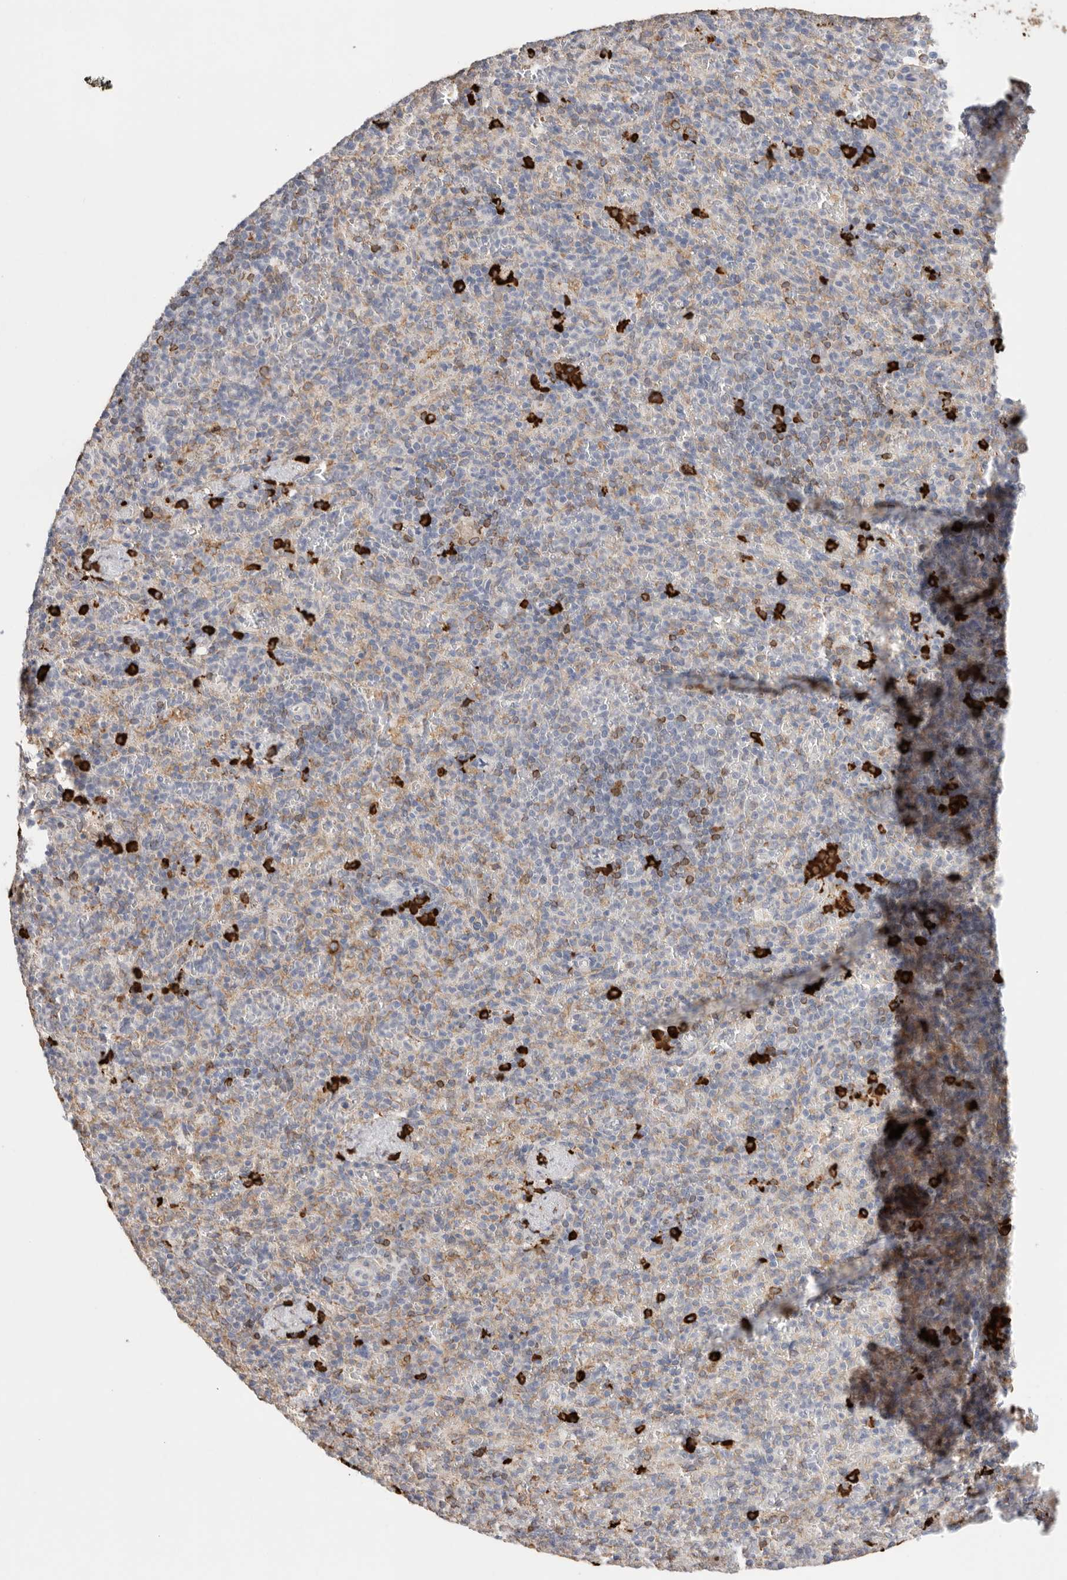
{"staining": {"intensity": "strong", "quantity": "<25%", "location": "cytoplasmic/membranous"}, "tissue": "spleen", "cell_type": "Cells in red pulp", "image_type": "normal", "snomed": [{"axis": "morphology", "description": "Normal tissue, NOS"}, {"axis": "topography", "description": "Spleen"}], "caption": "About <25% of cells in red pulp in benign spleen show strong cytoplasmic/membranous protein positivity as visualized by brown immunohistochemical staining.", "gene": "BLOC1S5", "patient": {"sex": "female", "age": 74}}